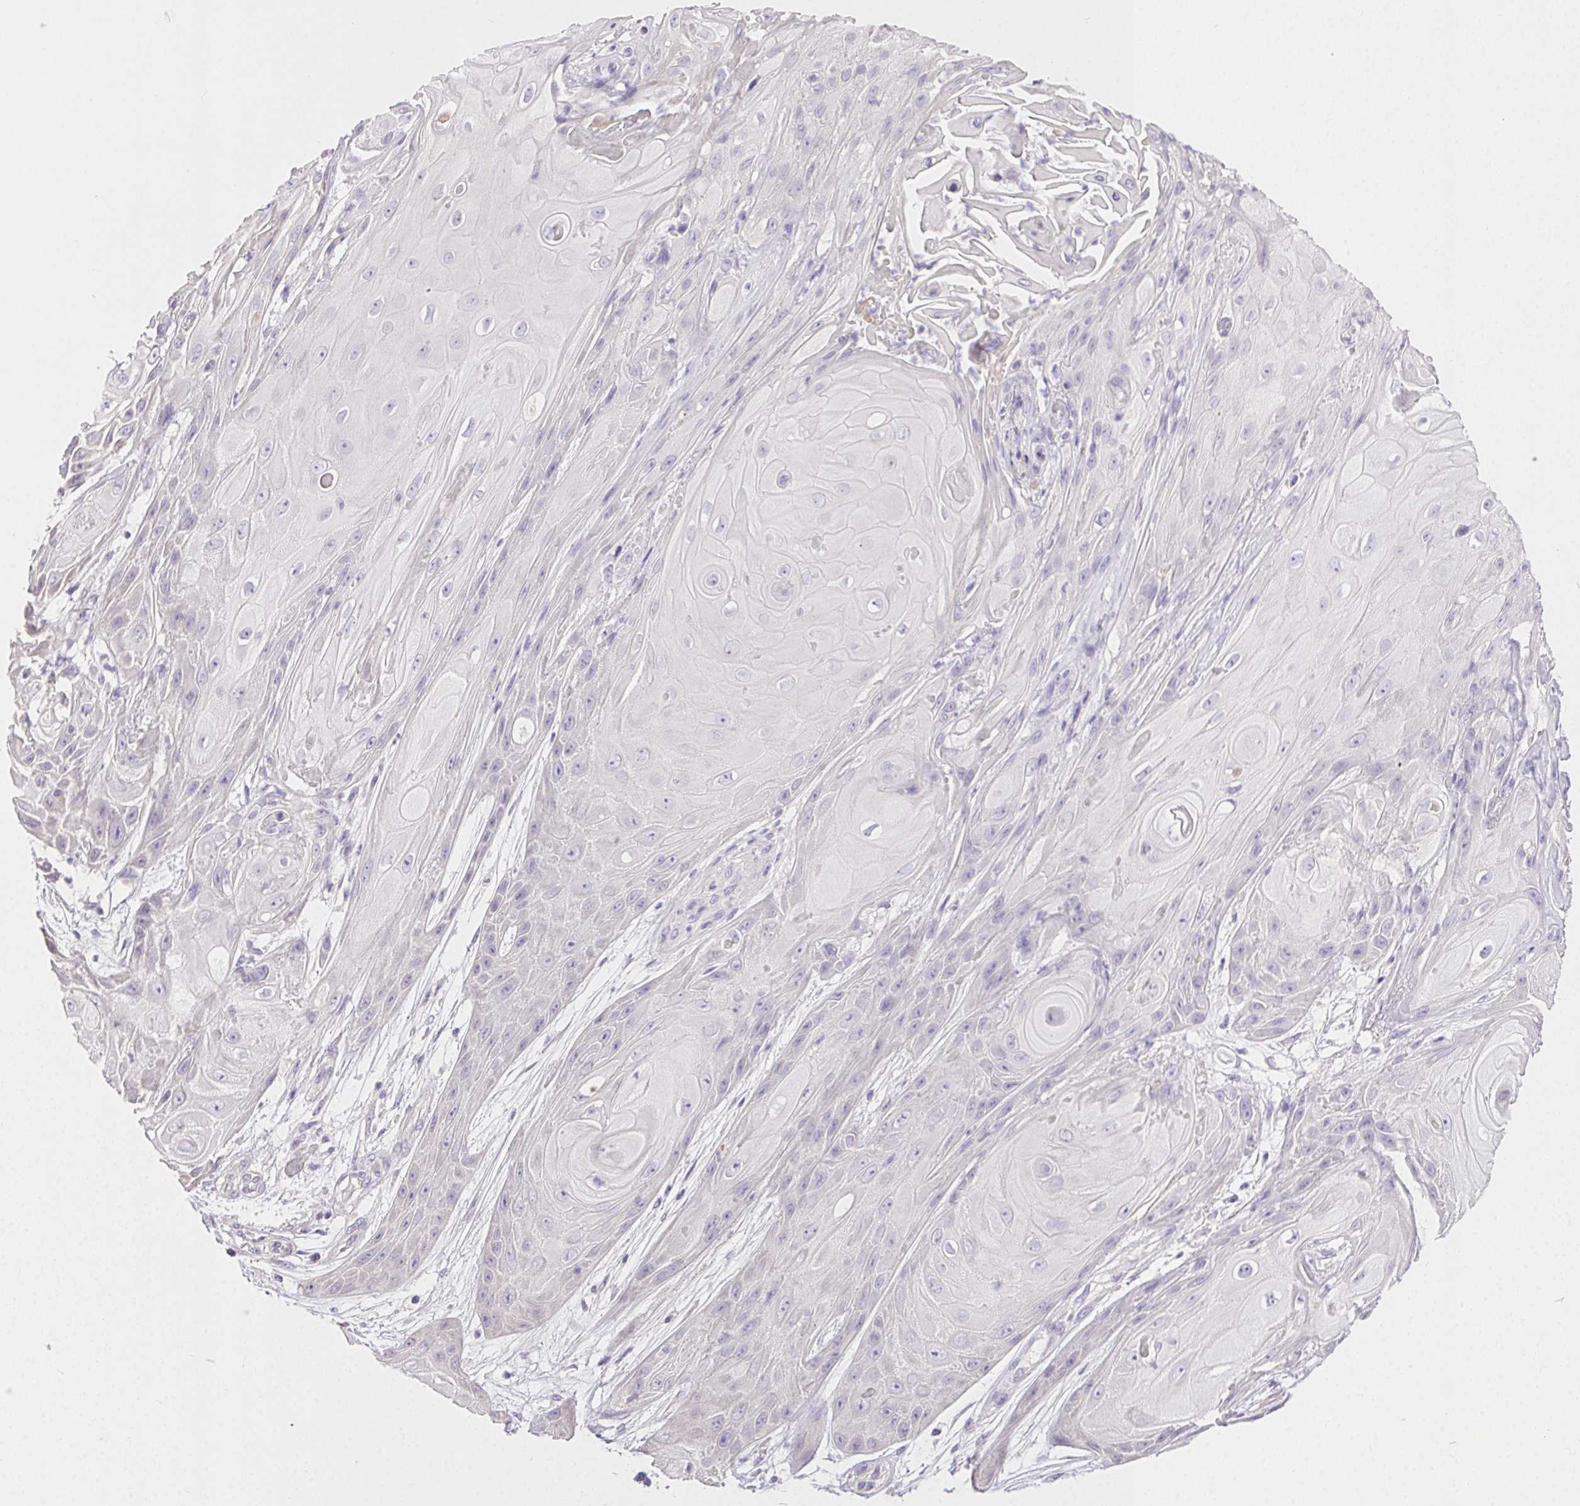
{"staining": {"intensity": "negative", "quantity": "none", "location": "none"}, "tissue": "skin cancer", "cell_type": "Tumor cells", "image_type": "cancer", "snomed": [{"axis": "morphology", "description": "Squamous cell carcinoma, NOS"}, {"axis": "topography", "description": "Skin"}], "caption": "Immunohistochemistry (IHC) photomicrograph of neoplastic tissue: human skin squamous cell carcinoma stained with DAB exhibits no significant protein positivity in tumor cells. The staining was performed using DAB to visualize the protein expression in brown, while the nuclei were stained in blue with hematoxylin (Magnification: 20x).", "gene": "SYCE2", "patient": {"sex": "male", "age": 62}}